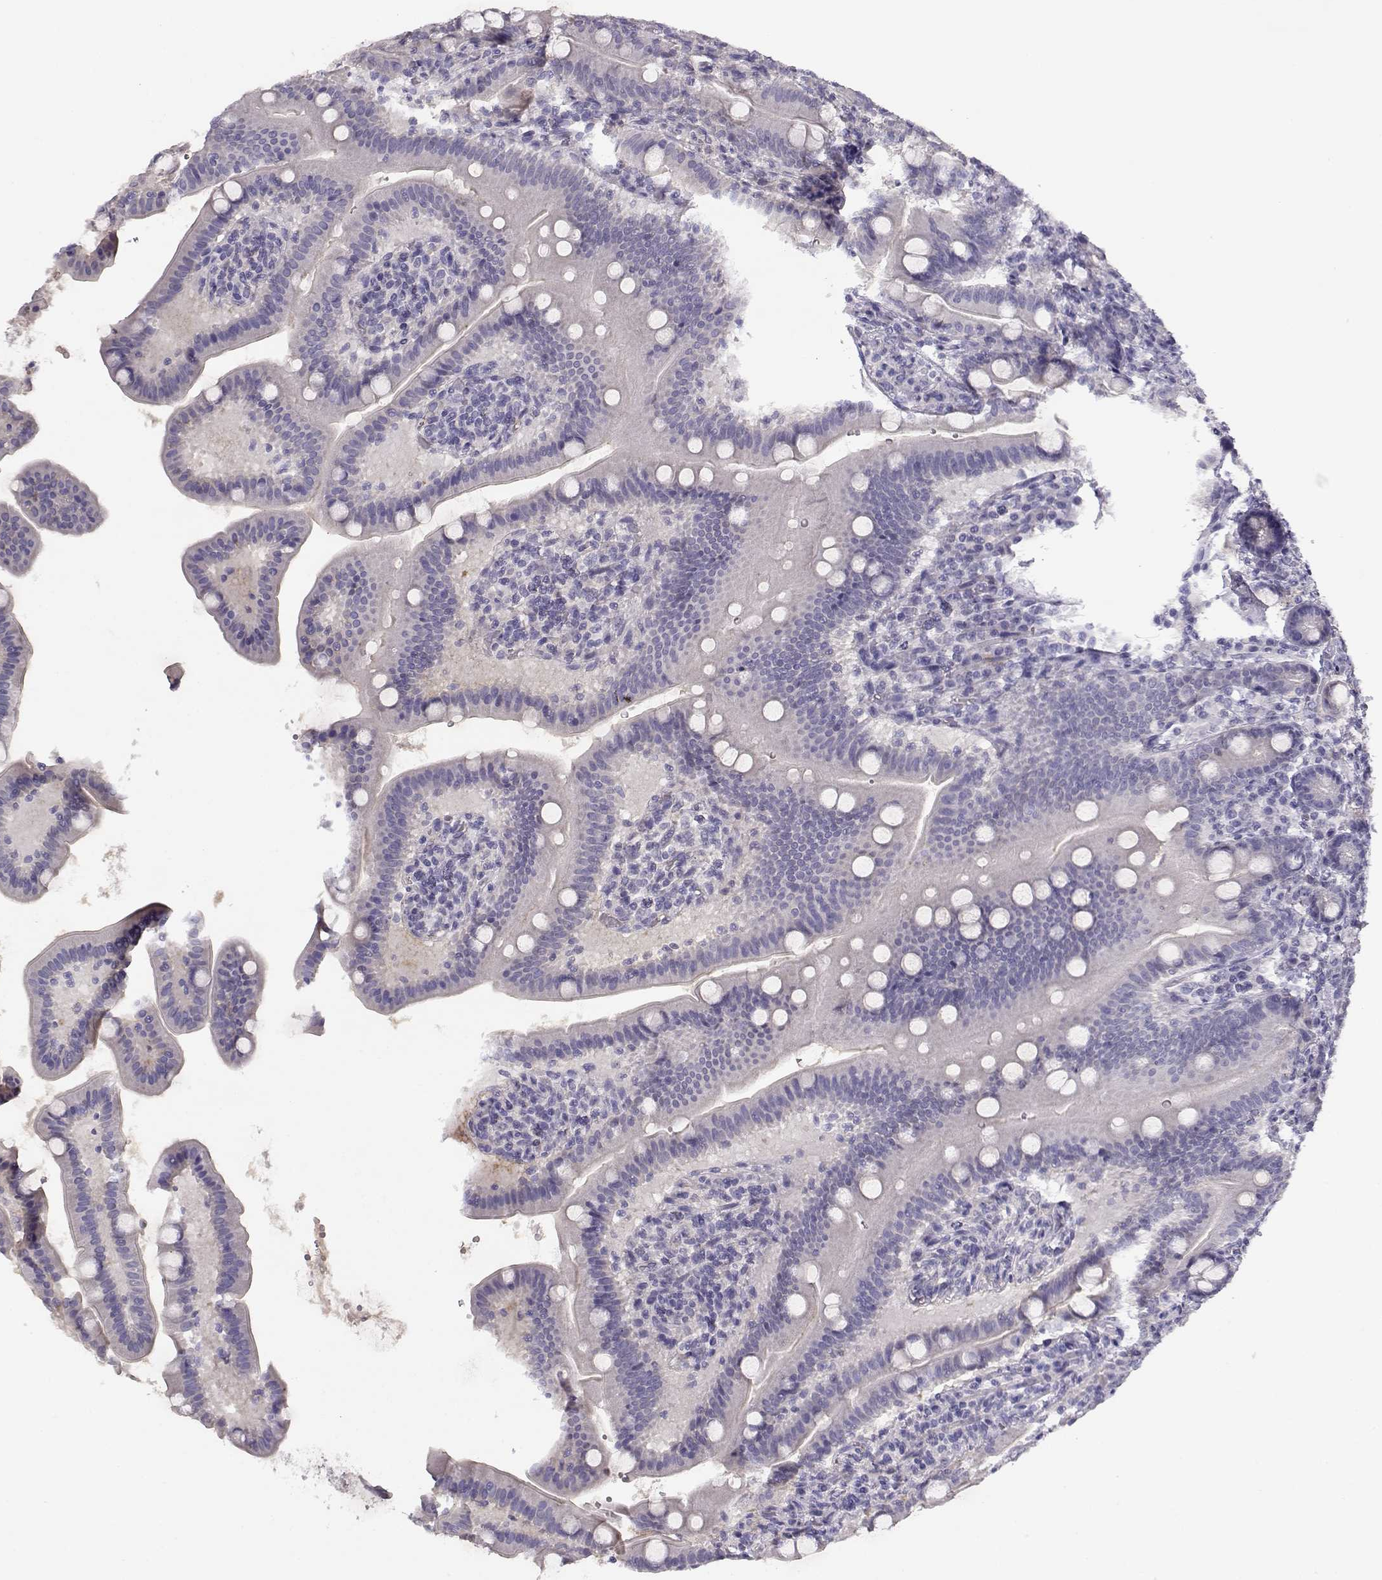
{"staining": {"intensity": "negative", "quantity": "none", "location": "none"}, "tissue": "small intestine", "cell_type": "Glandular cells", "image_type": "normal", "snomed": [{"axis": "morphology", "description": "Normal tissue, NOS"}, {"axis": "topography", "description": "Small intestine"}], "caption": "Small intestine stained for a protein using IHC demonstrates no staining glandular cells.", "gene": "SLCO6A1", "patient": {"sex": "male", "age": 66}}